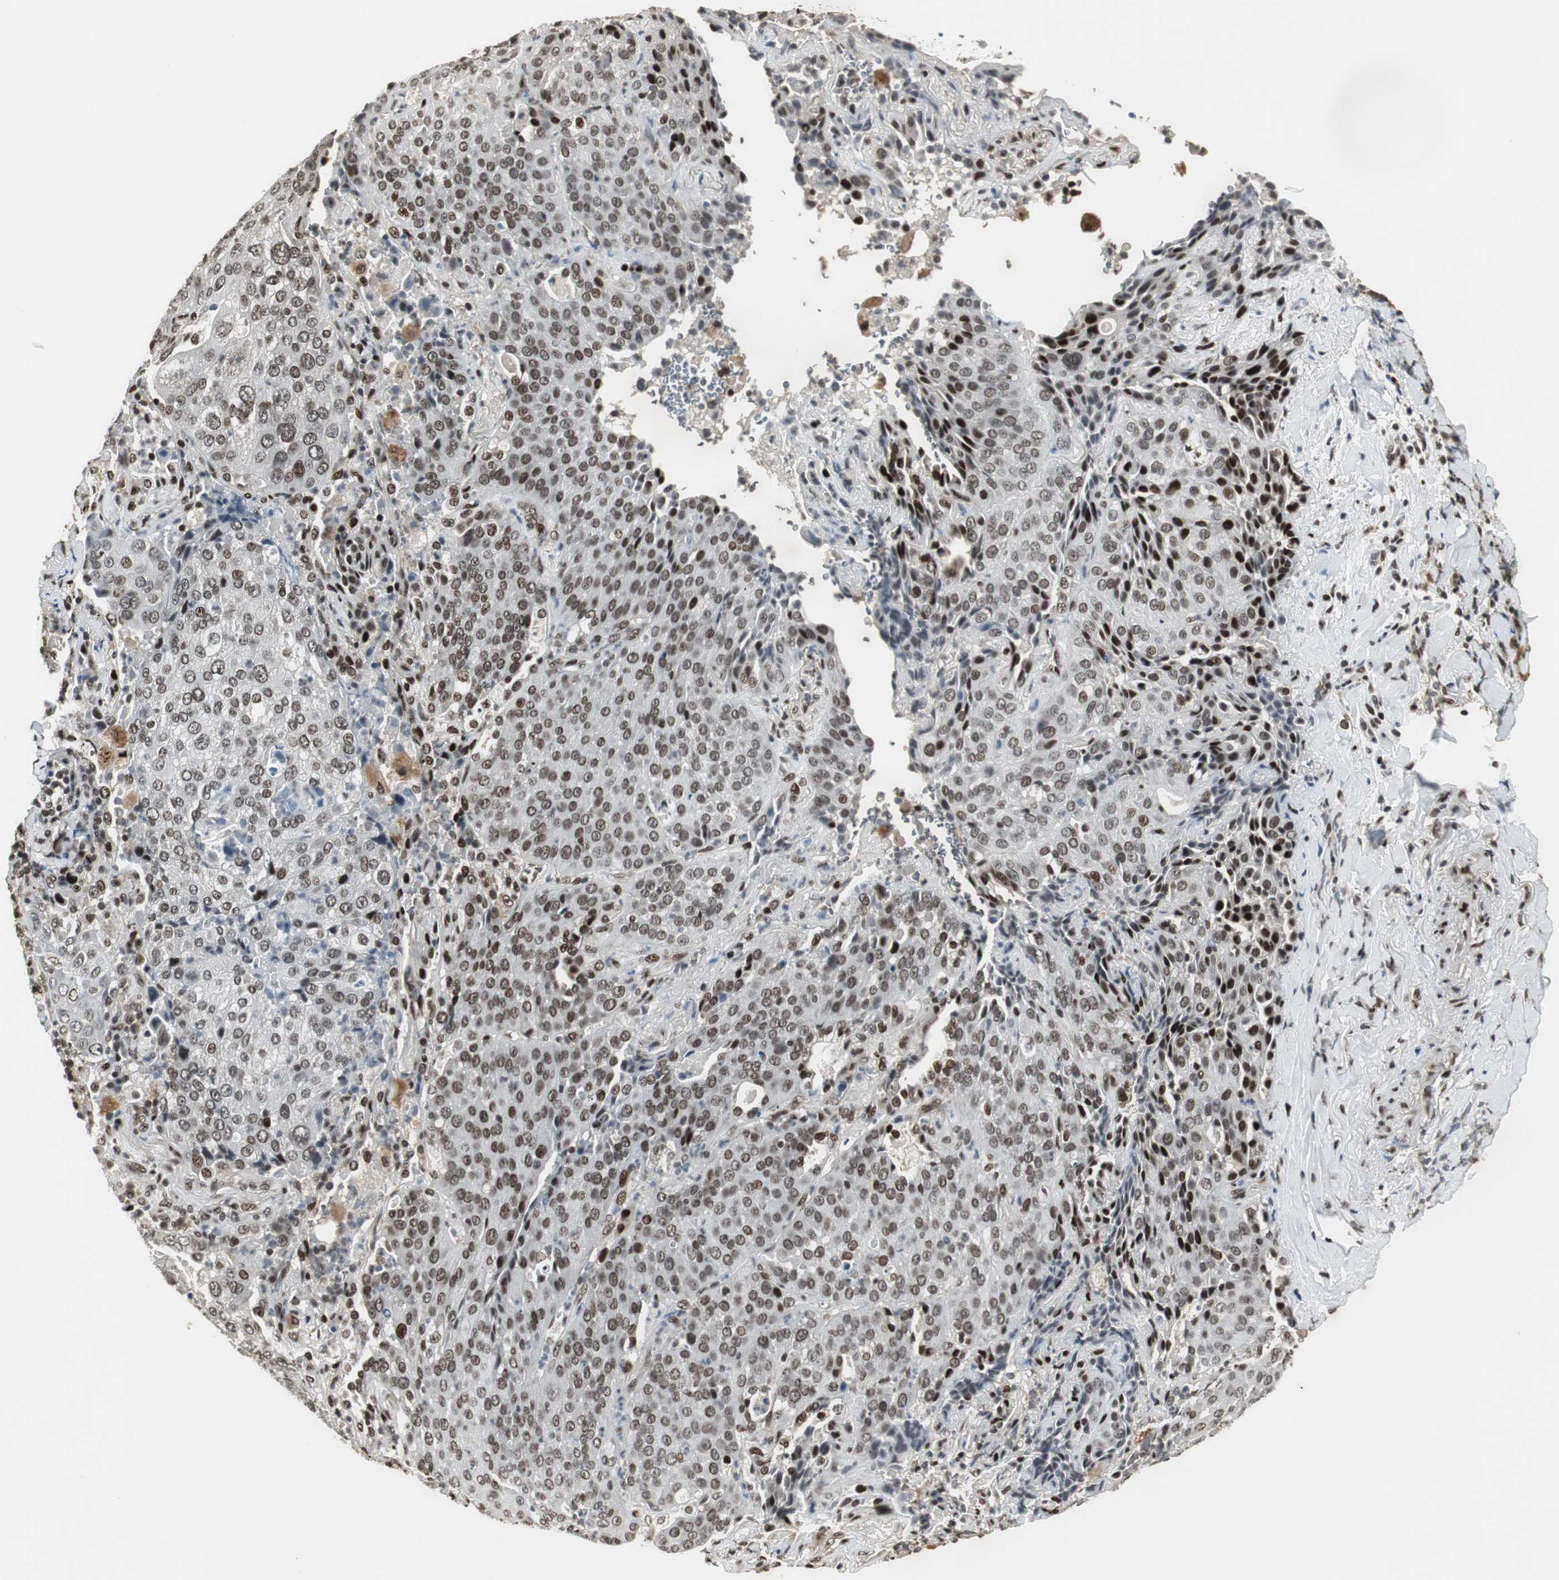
{"staining": {"intensity": "moderate", "quantity": ">75%", "location": "nuclear"}, "tissue": "lung cancer", "cell_type": "Tumor cells", "image_type": "cancer", "snomed": [{"axis": "morphology", "description": "Squamous cell carcinoma, NOS"}, {"axis": "topography", "description": "Lung"}], "caption": "A medium amount of moderate nuclear expression is seen in about >75% of tumor cells in lung squamous cell carcinoma tissue.", "gene": "TAF5", "patient": {"sex": "male", "age": 54}}